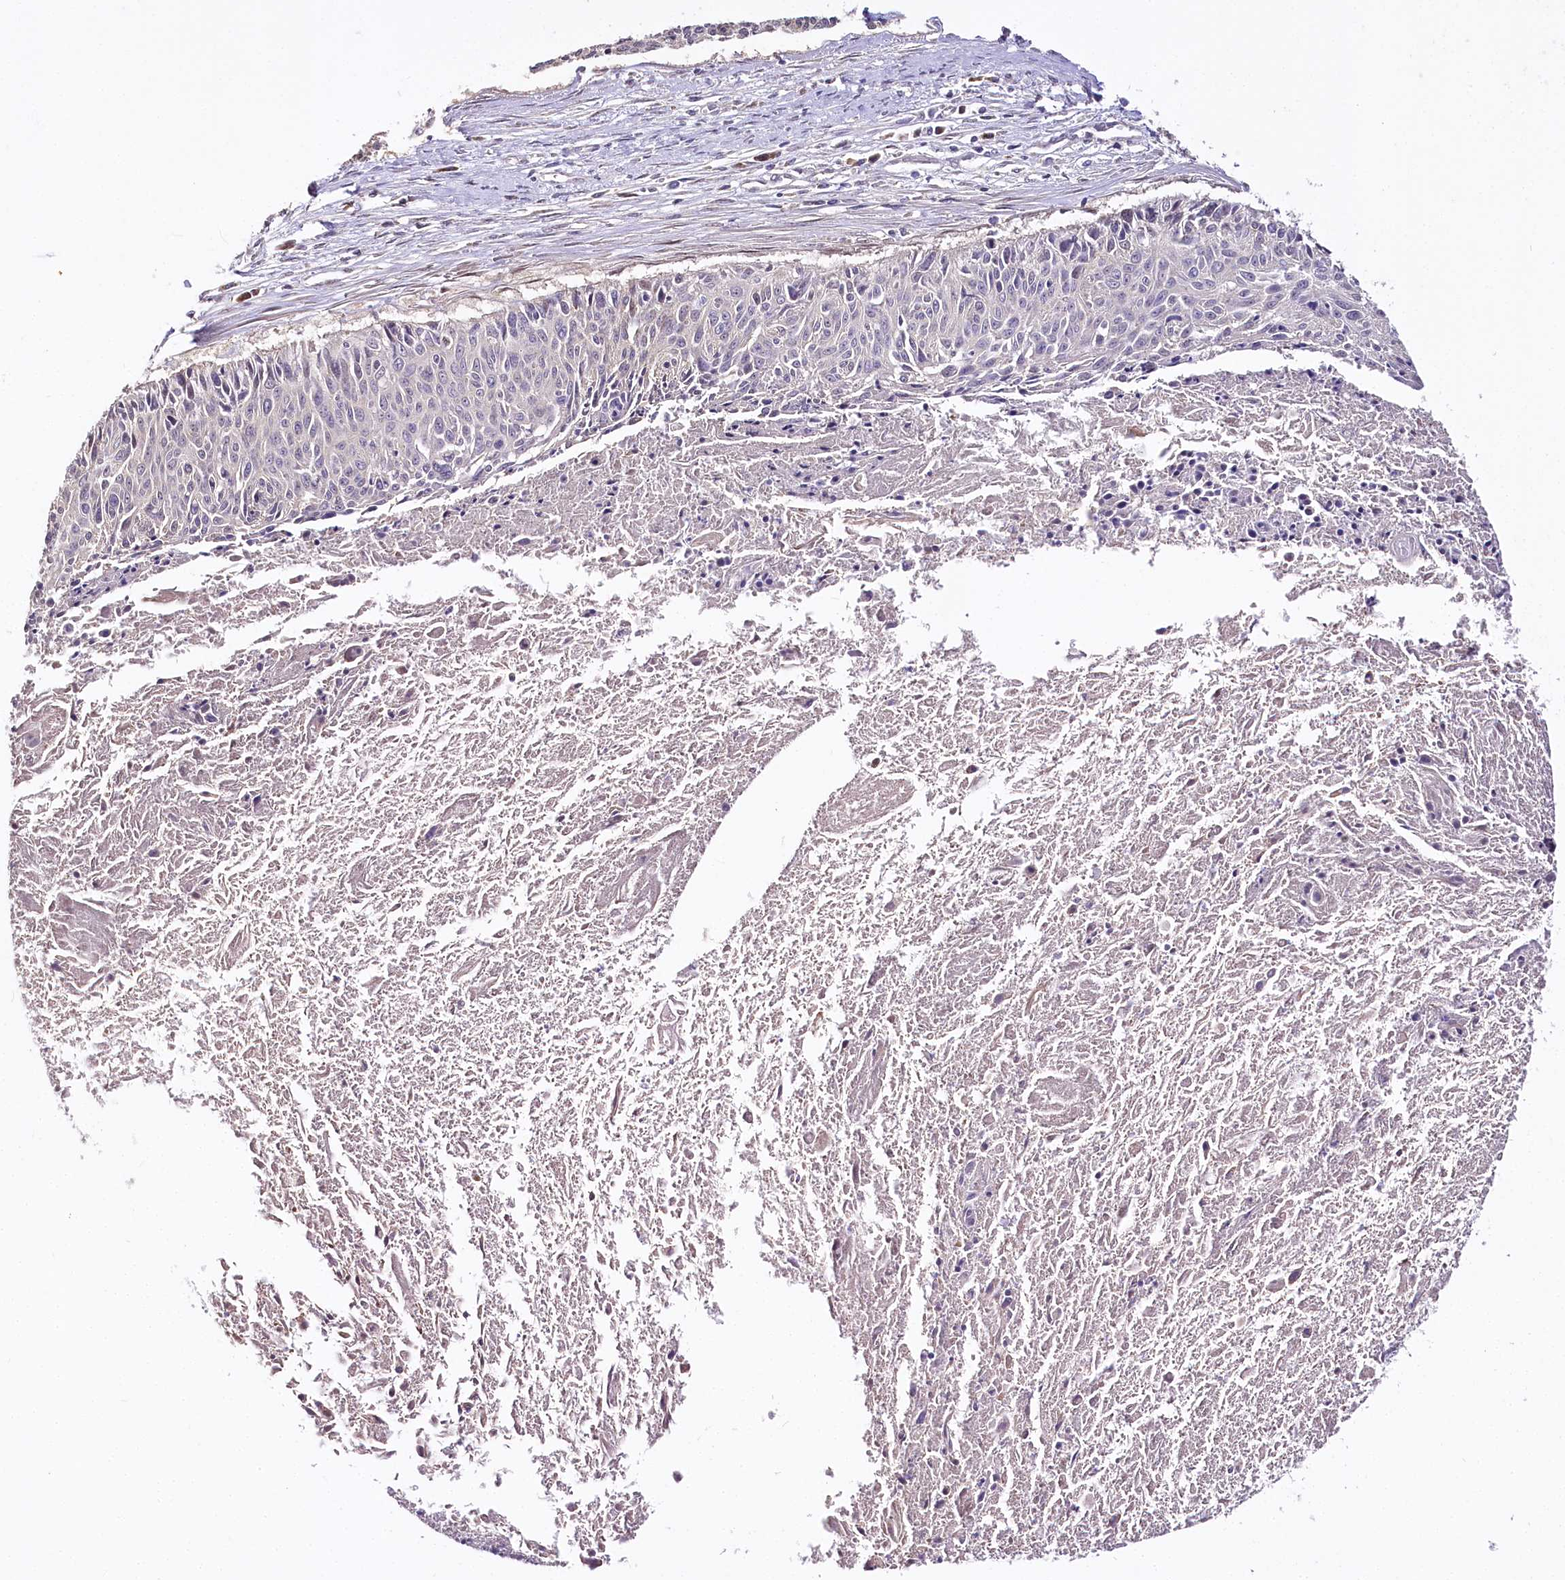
{"staining": {"intensity": "negative", "quantity": "none", "location": "none"}, "tissue": "cervical cancer", "cell_type": "Tumor cells", "image_type": "cancer", "snomed": [{"axis": "morphology", "description": "Squamous cell carcinoma, NOS"}, {"axis": "topography", "description": "Cervix"}], "caption": "Immunohistochemistry of human cervical cancer (squamous cell carcinoma) shows no expression in tumor cells.", "gene": "ZNF226", "patient": {"sex": "female", "age": 55}}